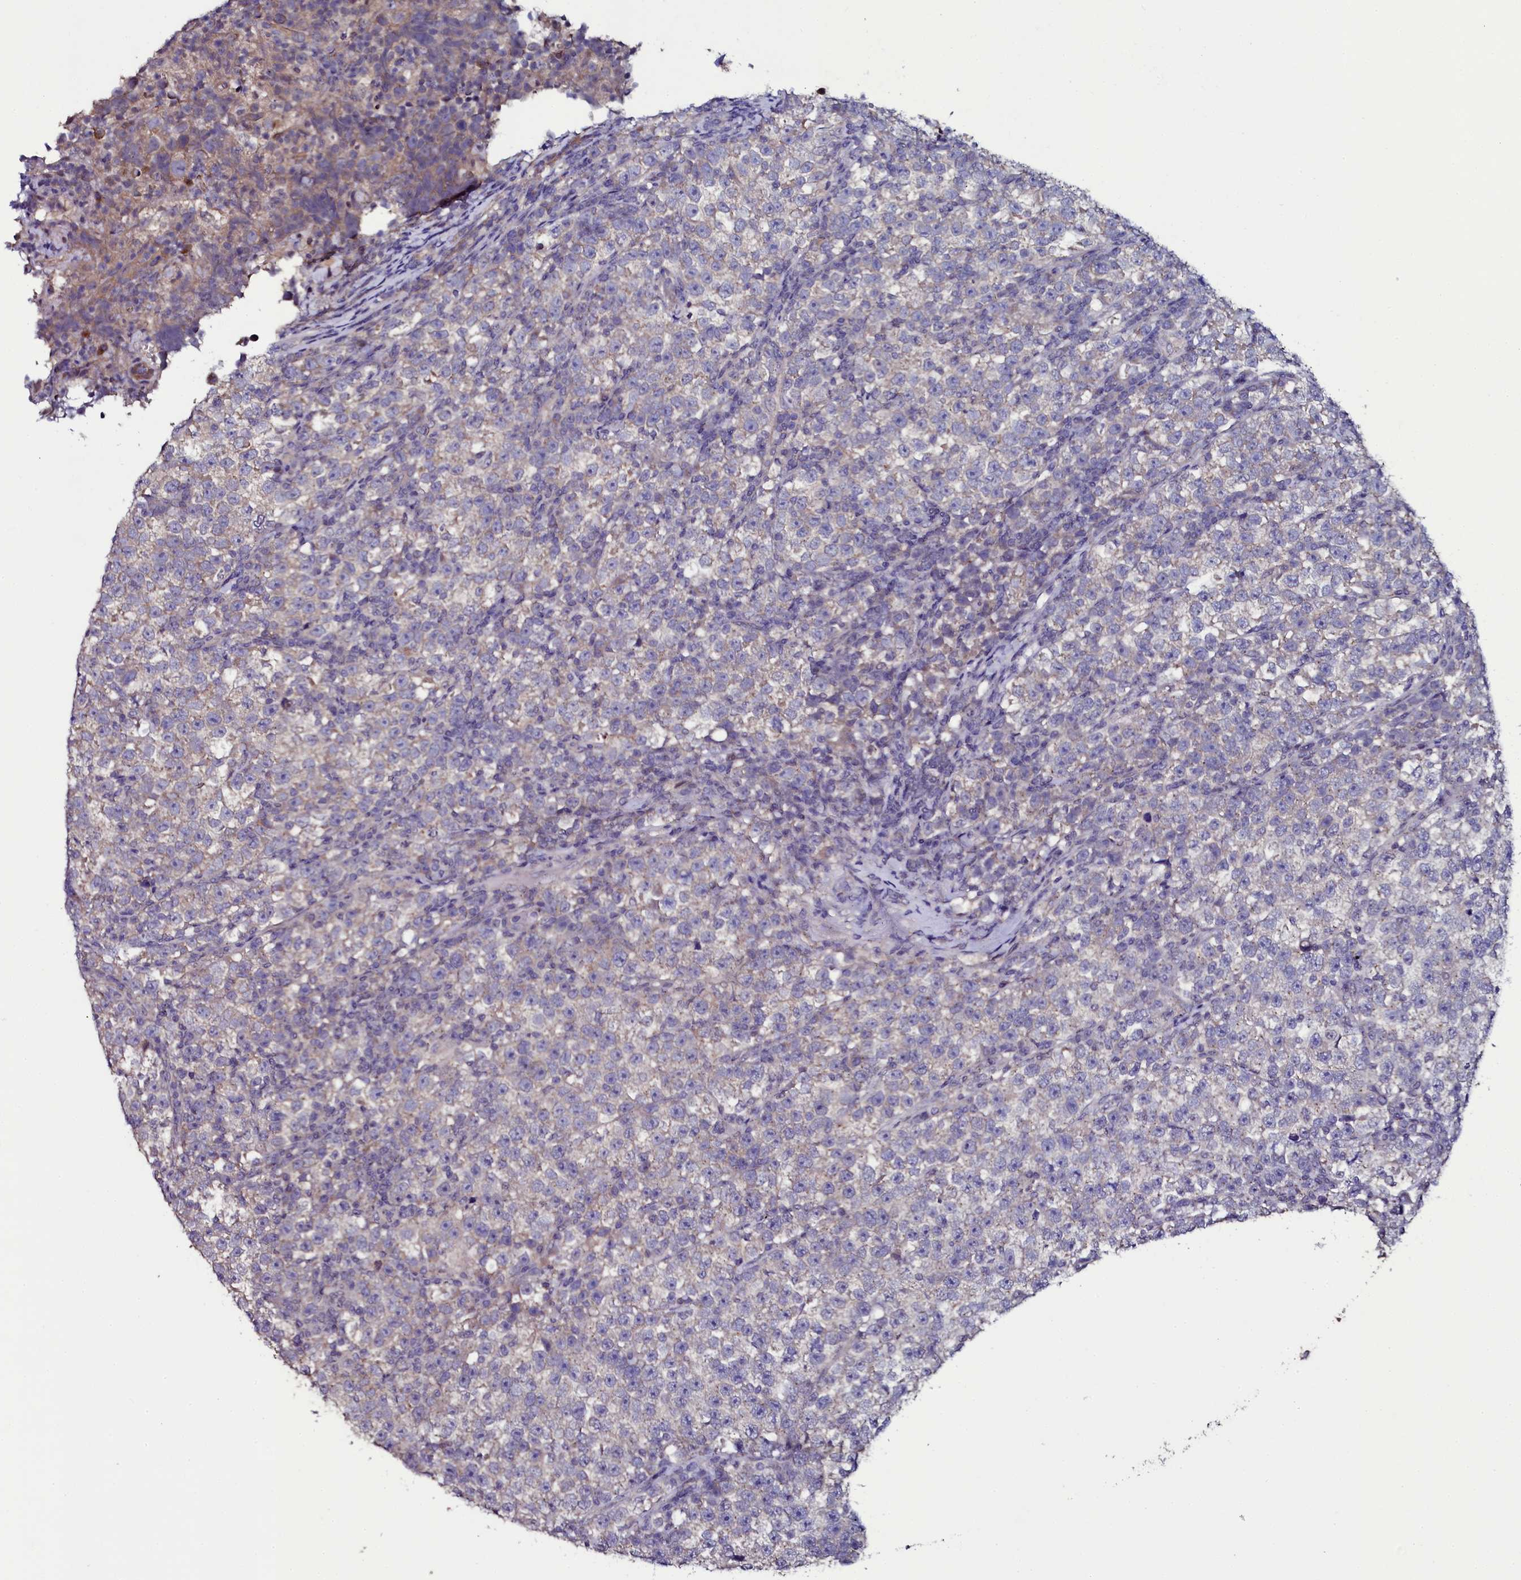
{"staining": {"intensity": "weak", "quantity": "<25%", "location": "cytoplasmic/membranous"}, "tissue": "testis cancer", "cell_type": "Tumor cells", "image_type": "cancer", "snomed": [{"axis": "morphology", "description": "Normal tissue, NOS"}, {"axis": "morphology", "description": "Seminoma, NOS"}, {"axis": "topography", "description": "Testis"}], "caption": "This is an immunohistochemistry micrograph of testis seminoma. There is no expression in tumor cells.", "gene": "USPL1", "patient": {"sex": "male", "age": 43}}